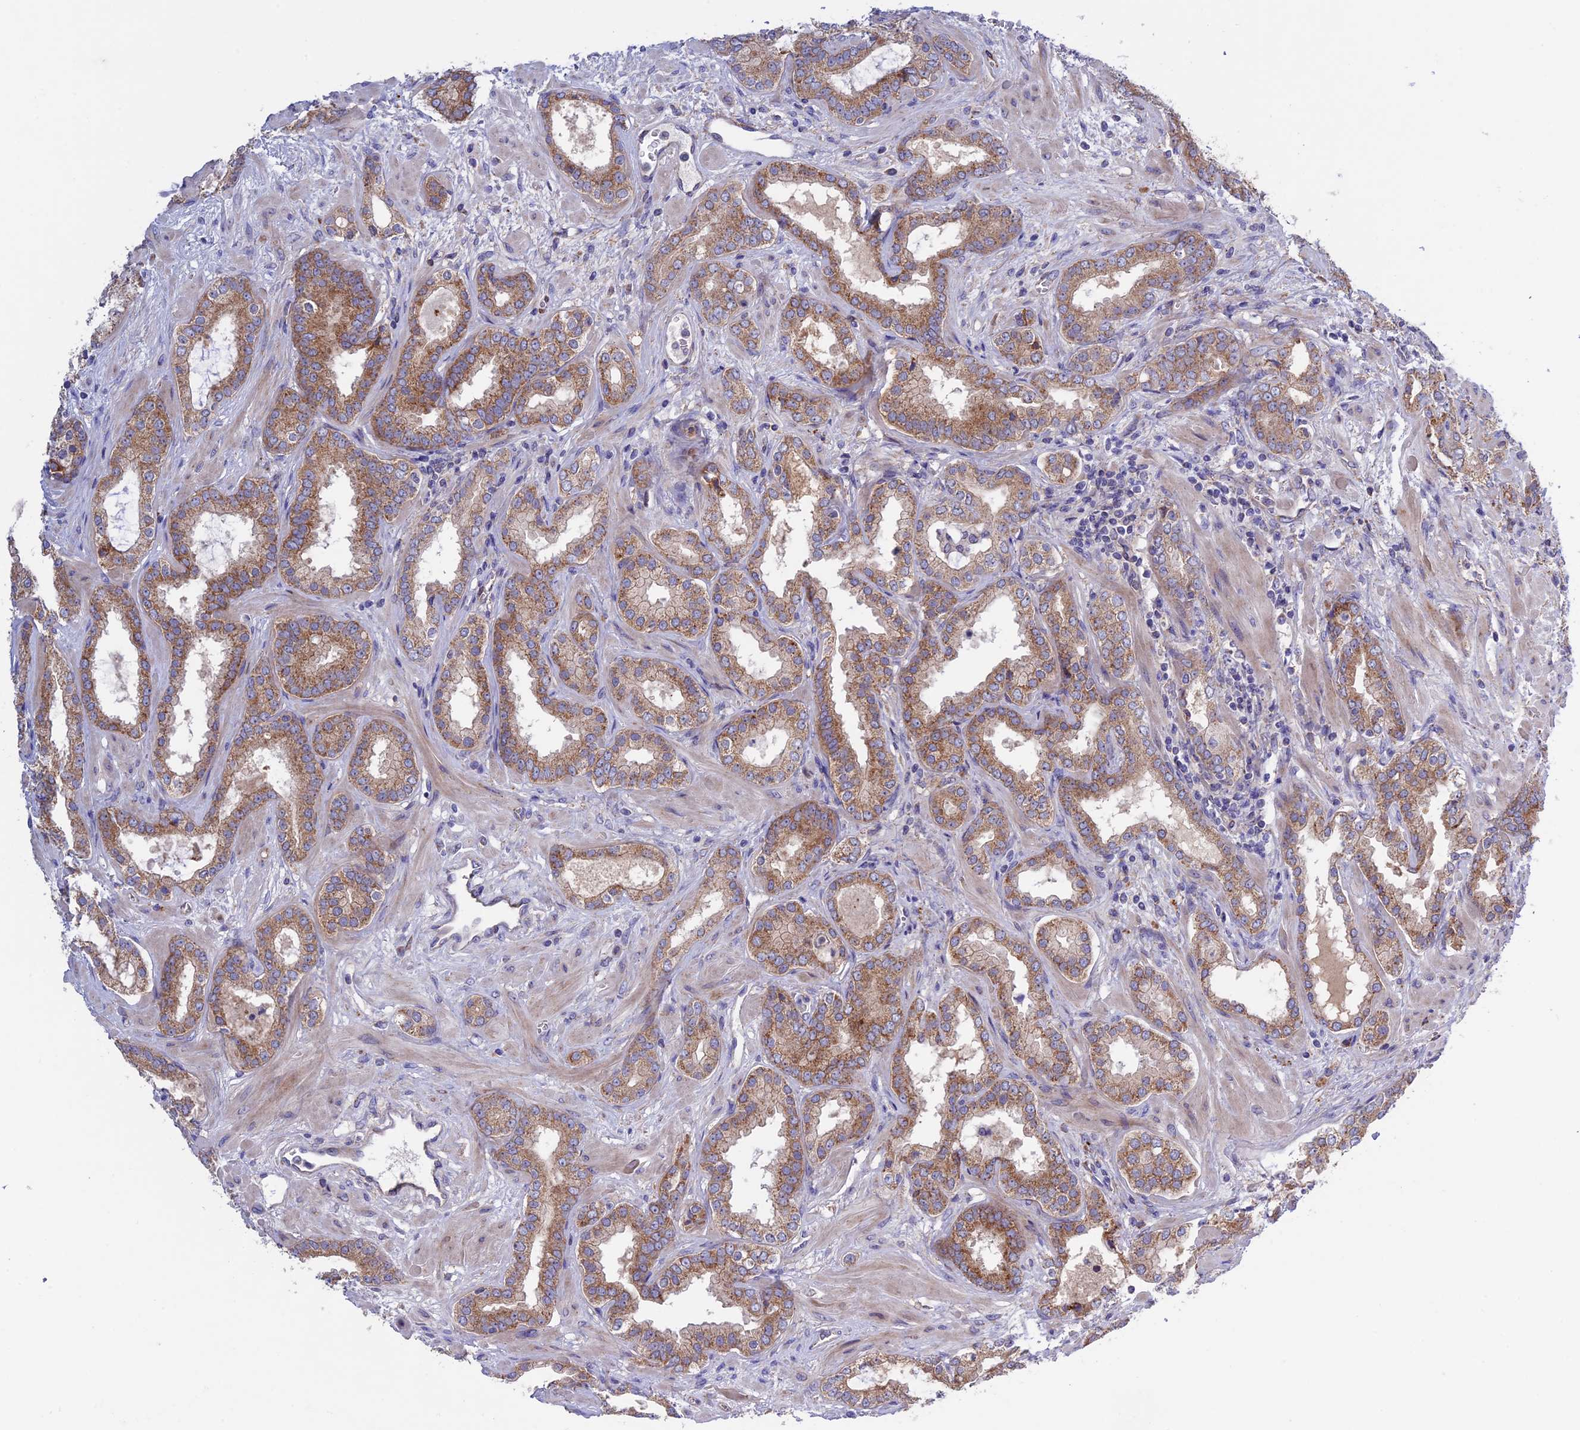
{"staining": {"intensity": "moderate", "quantity": ">75%", "location": "cytoplasmic/membranous"}, "tissue": "prostate cancer", "cell_type": "Tumor cells", "image_type": "cancer", "snomed": [{"axis": "morphology", "description": "Adenocarcinoma, High grade"}, {"axis": "topography", "description": "Prostate"}], "caption": "An immunohistochemistry (IHC) histopathology image of tumor tissue is shown. Protein staining in brown shows moderate cytoplasmic/membranous positivity in prostate cancer within tumor cells.", "gene": "ETFDH", "patient": {"sex": "male", "age": 64}}